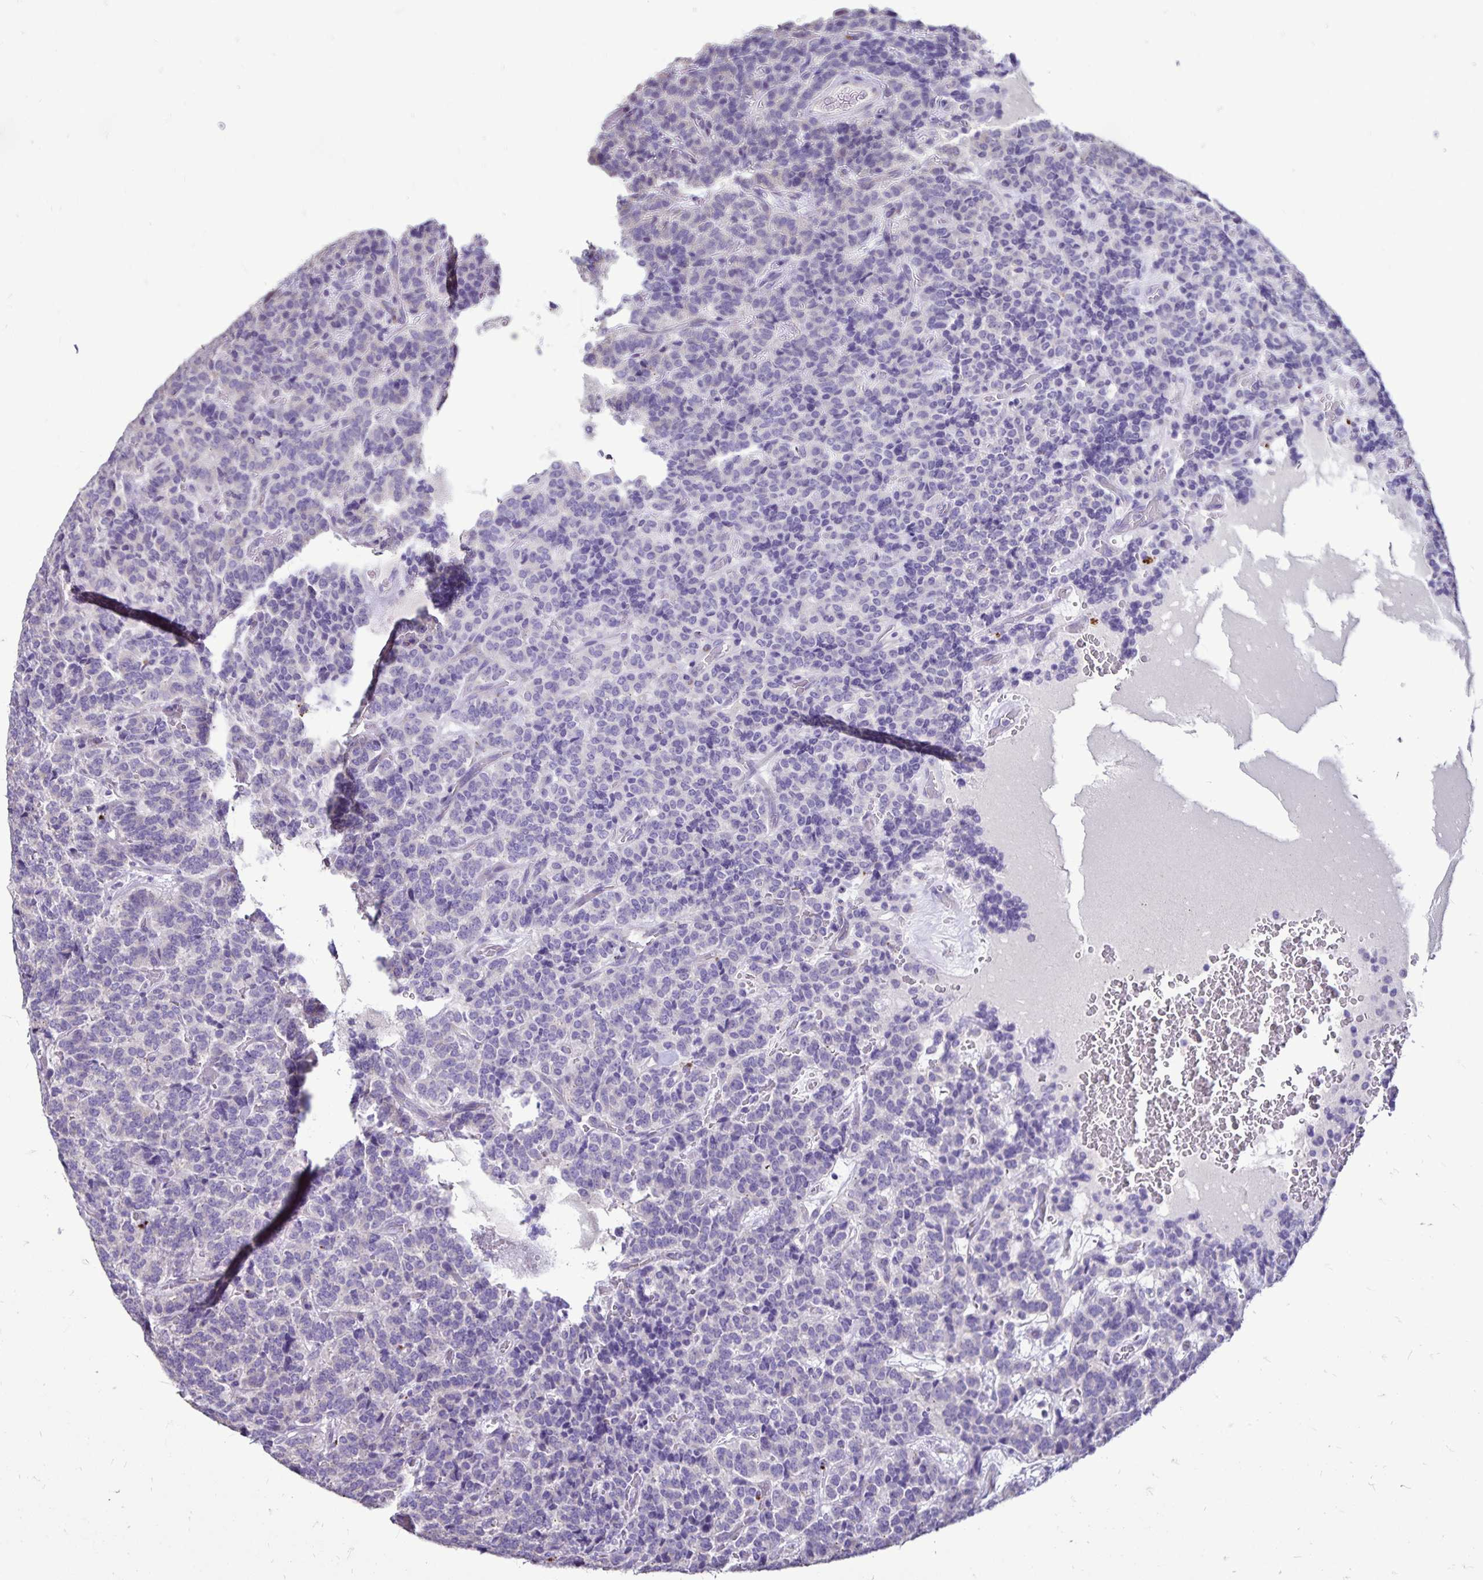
{"staining": {"intensity": "negative", "quantity": "none", "location": "none"}, "tissue": "carcinoid", "cell_type": "Tumor cells", "image_type": "cancer", "snomed": [{"axis": "morphology", "description": "Carcinoid, malignant, NOS"}, {"axis": "topography", "description": "Pancreas"}], "caption": "A histopathology image of human carcinoid is negative for staining in tumor cells.", "gene": "EVPL", "patient": {"sex": "male", "age": 36}}